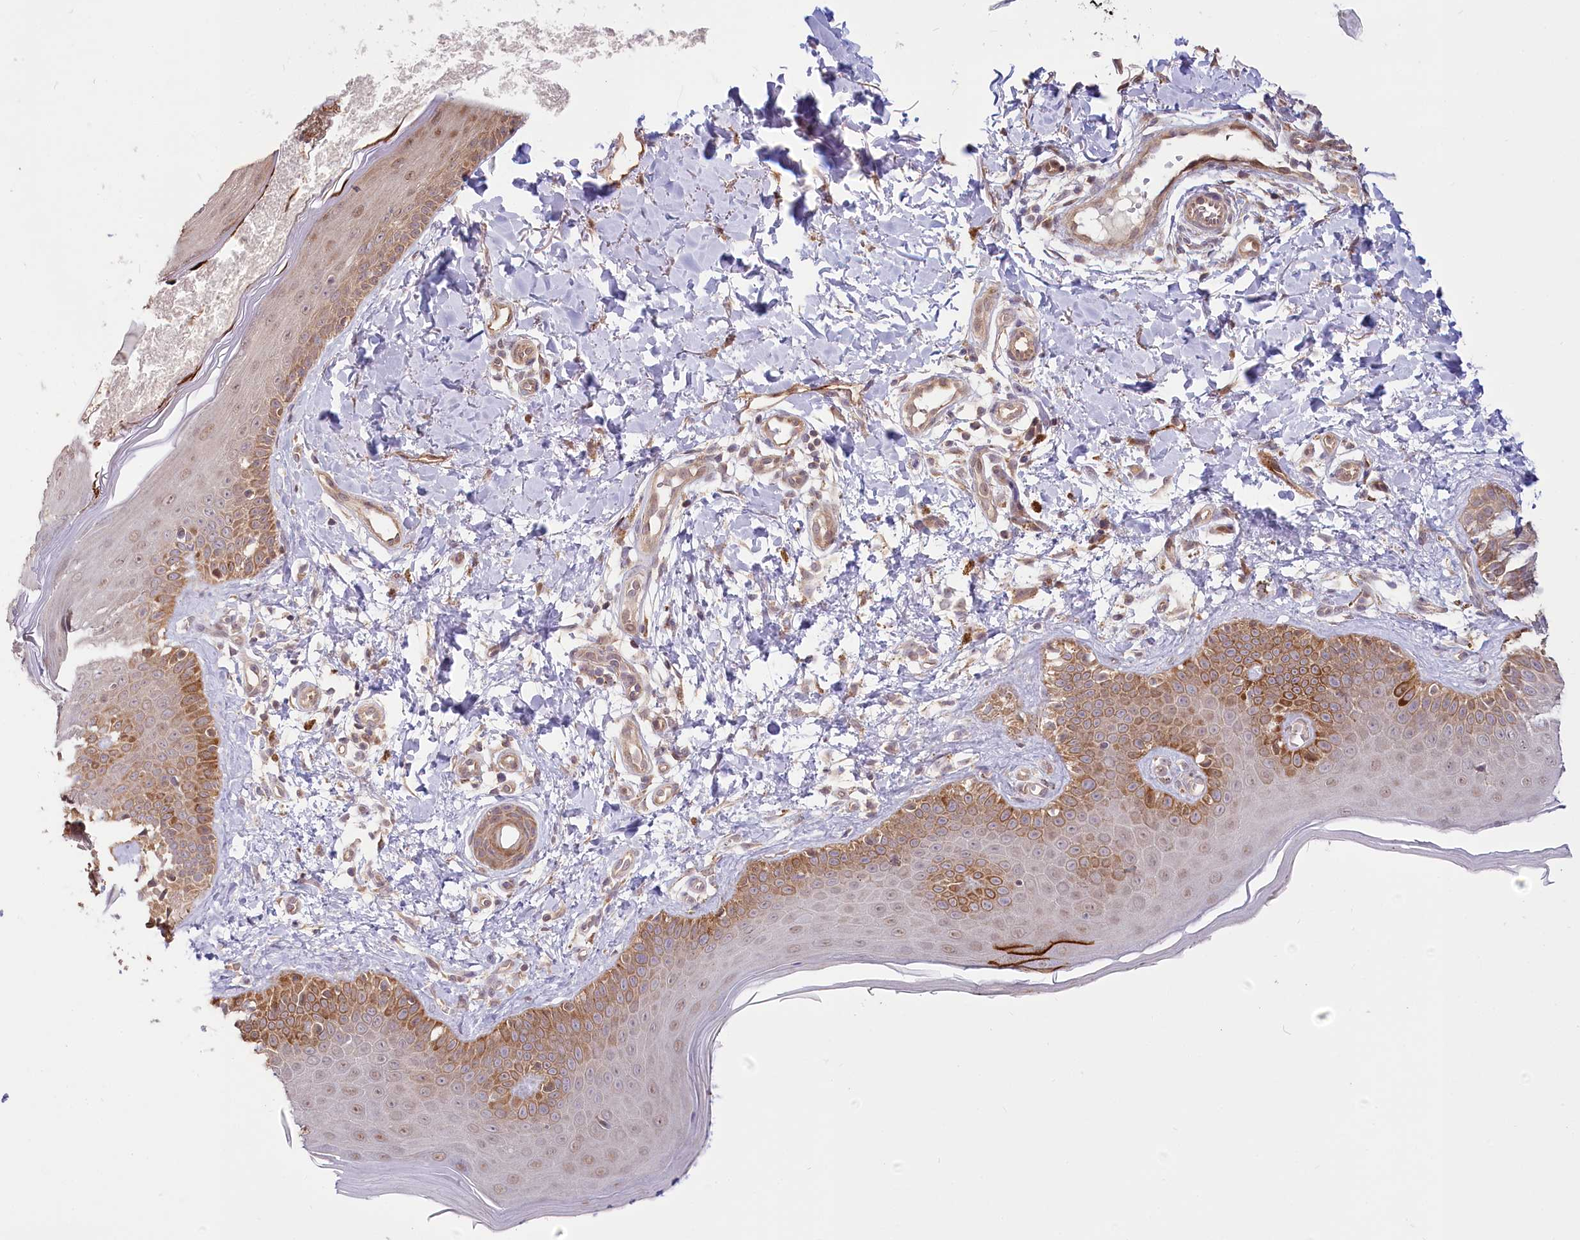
{"staining": {"intensity": "weak", "quantity": ">75%", "location": "cytoplasmic/membranous"}, "tissue": "skin", "cell_type": "Fibroblasts", "image_type": "normal", "snomed": [{"axis": "morphology", "description": "Normal tissue, NOS"}, {"axis": "topography", "description": "Skin"}], "caption": "Benign skin shows weak cytoplasmic/membranous staining in approximately >75% of fibroblasts (DAB = brown stain, brightfield microscopy at high magnification)..", "gene": "CEP70", "patient": {"sex": "male", "age": 52}}